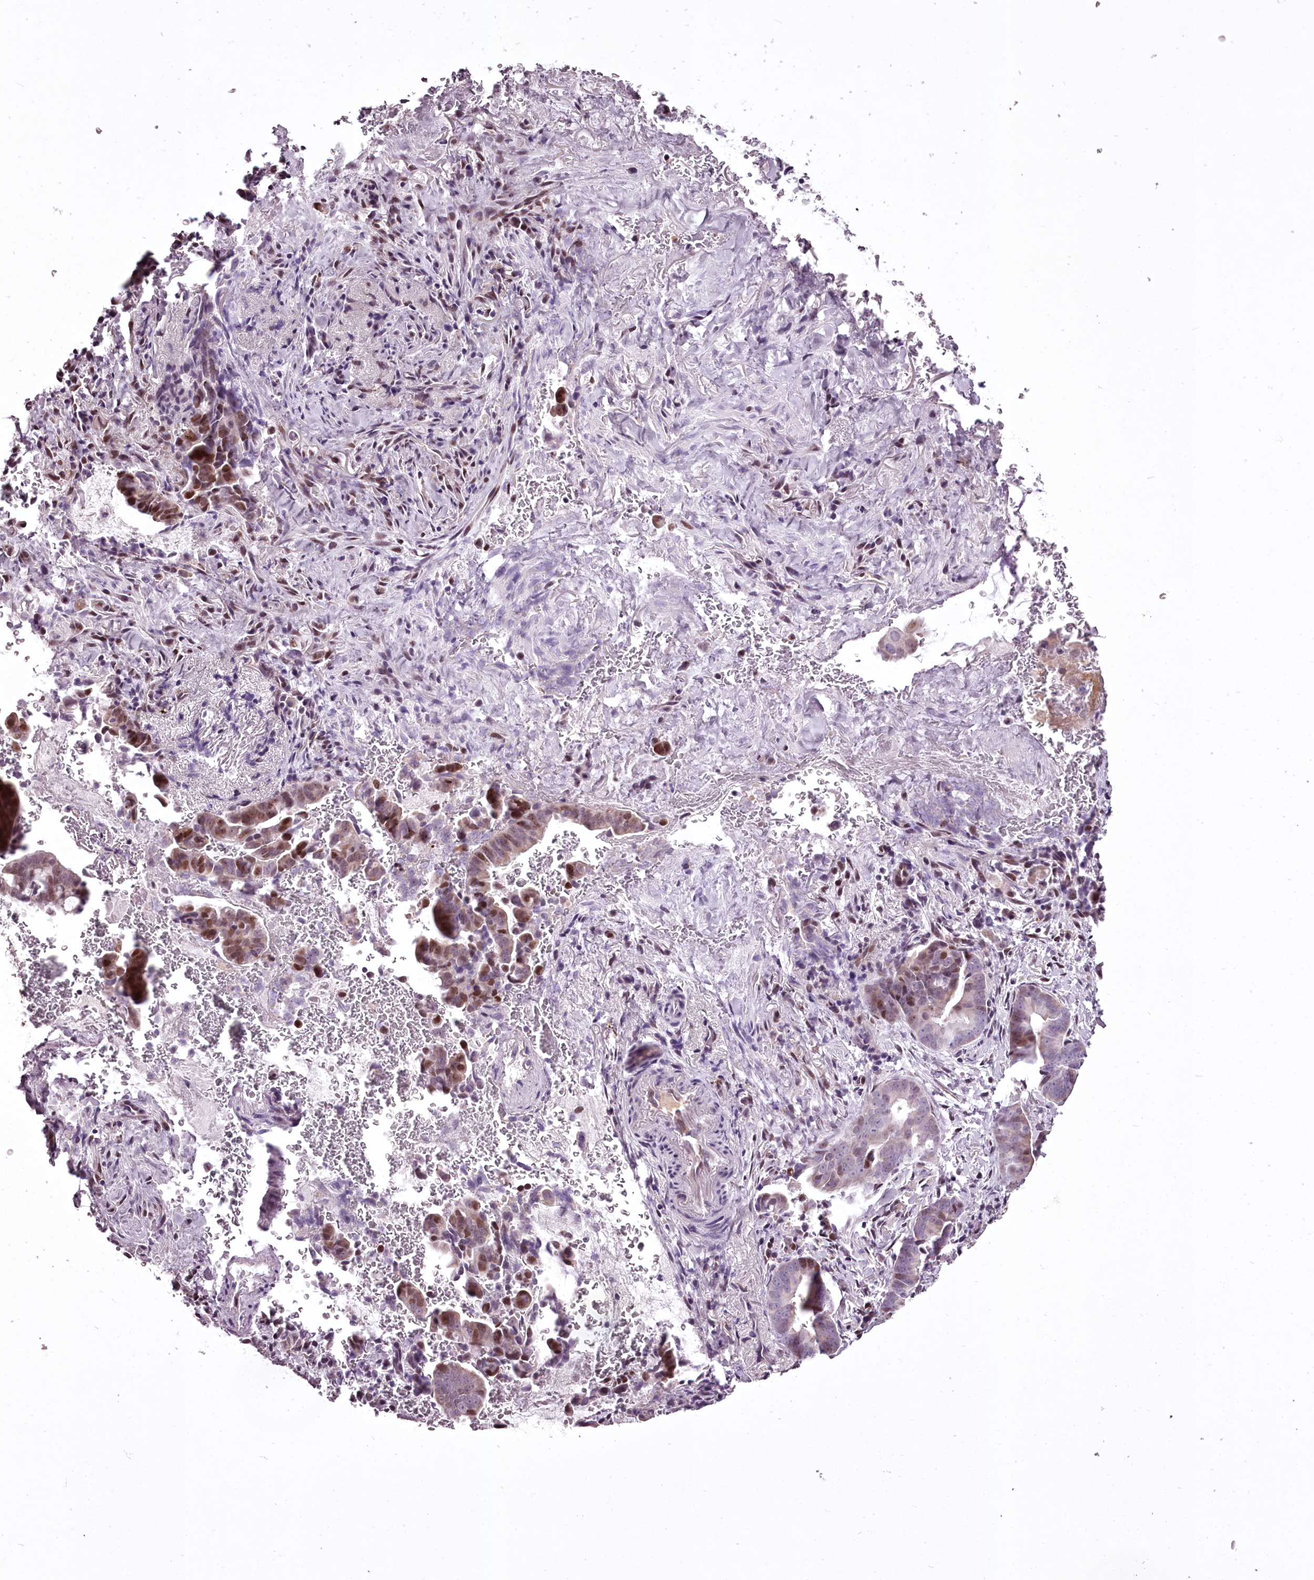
{"staining": {"intensity": "moderate", "quantity": "<25%", "location": "nuclear"}, "tissue": "pancreatic cancer", "cell_type": "Tumor cells", "image_type": "cancer", "snomed": [{"axis": "morphology", "description": "Adenocarcinoma, NOS"}, {"axis": "topography", "description": "Pancreas"}], "caption": "A high-resolution photomicrograph shows IHC staining of pancreatic cancer, which reveals moderate nuclear staining in approximately <25% of tumor cells. (Stains: DAB (3,3'-diaminobenzidine) in brown, nuclei in blue, Microscopy: brightfield microscopy at high magnification).", "gene": "C1orf56", "patient": {"sex": "female", "age": 63}}